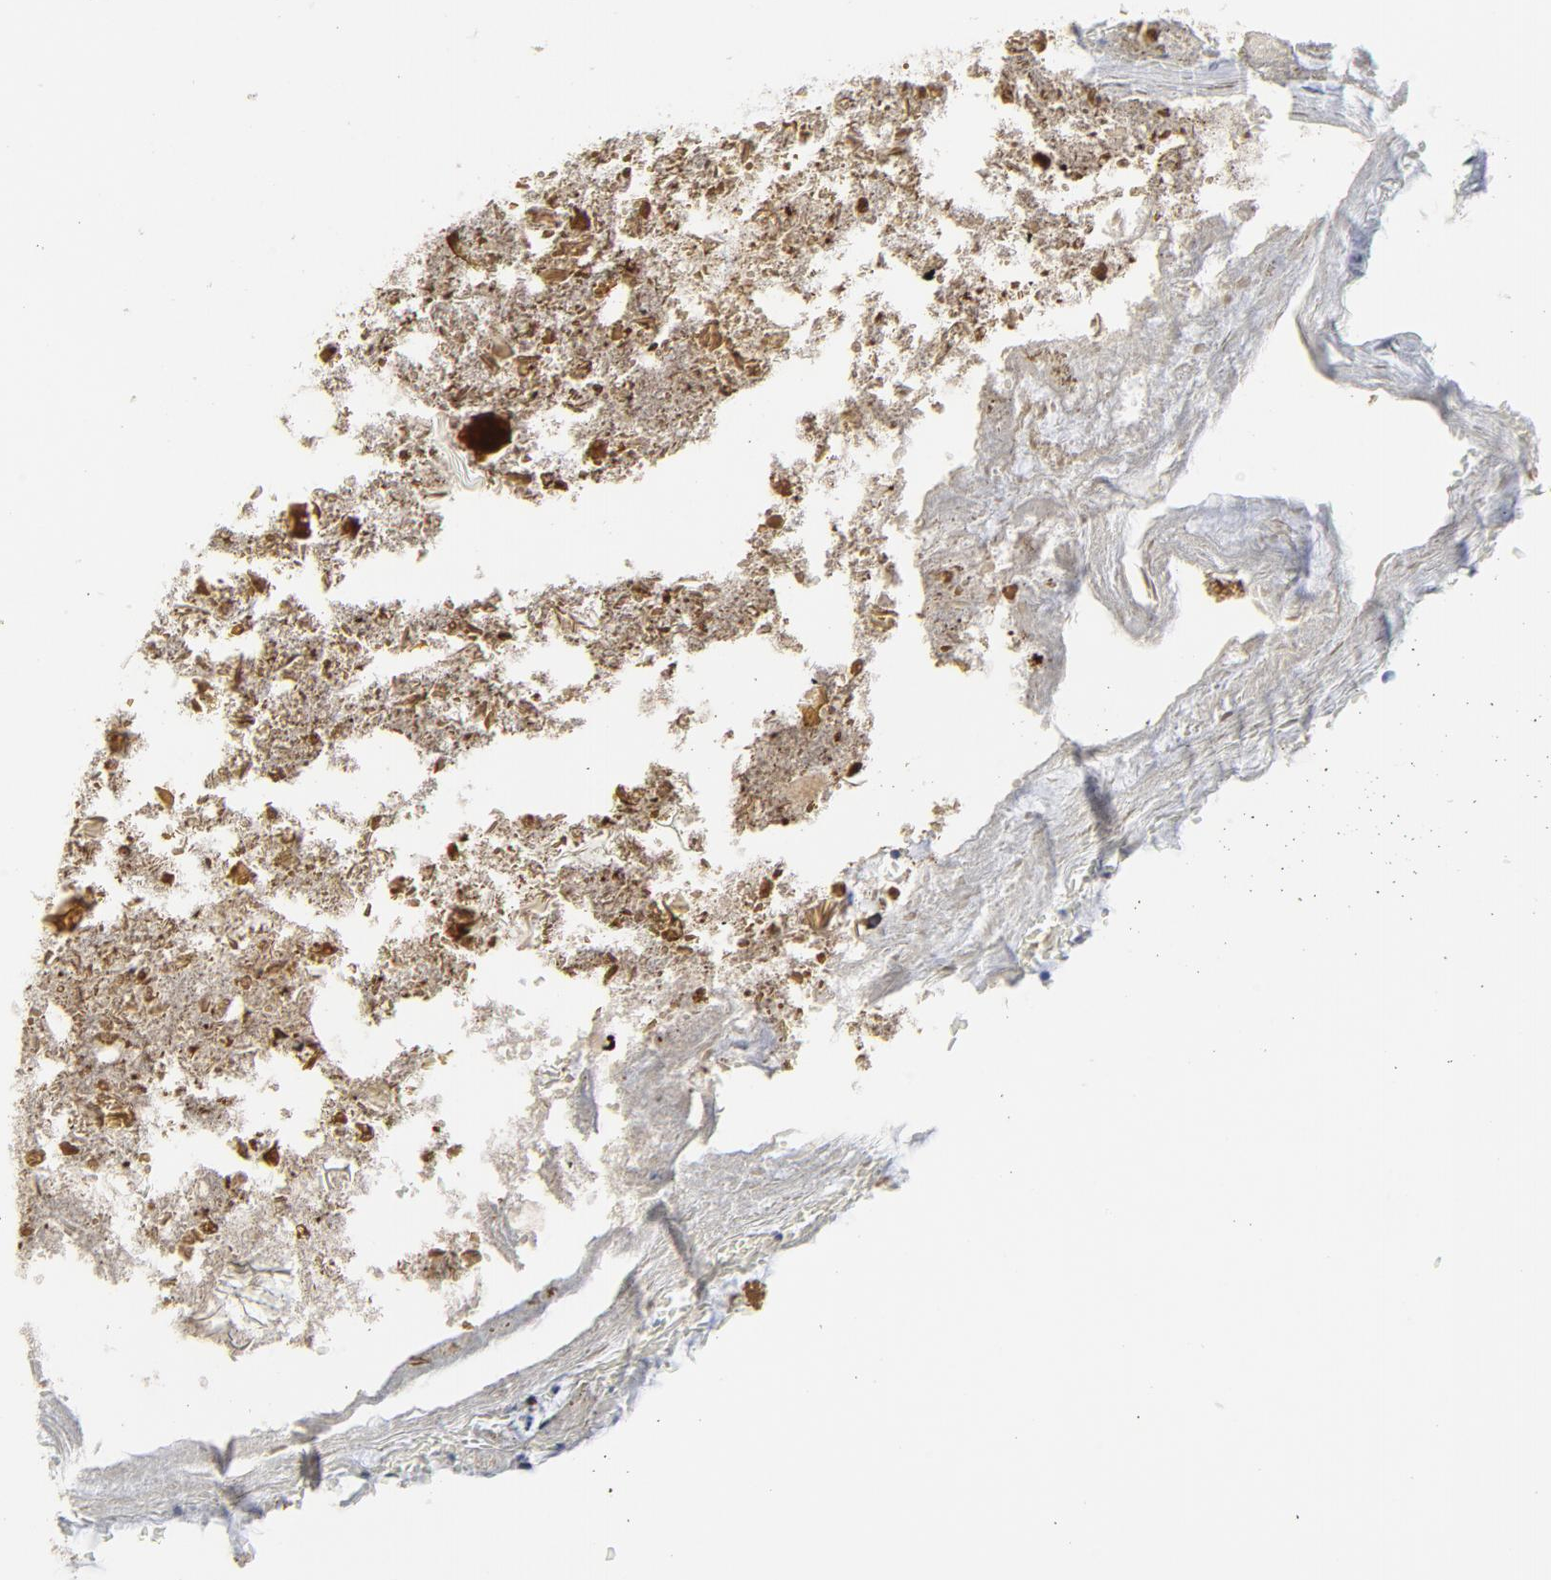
{"staining": {"intensity": "moderate", "quantity": ">75%", "location": "cytoplasmic/membranous"}, "tissue": "appendix", "cell_type": "Glandular cells", "image_type": "normal", "snomed": [{"axis": "morphology", "description": "Normal tissue, NOS"}, {"axis": "topography", "description": "Appendix"}], "caption": "About >75% of glandular cells in benign human appendix reveal moderate cytoplasmic/membranous protein staining as visualized by brown immunohistochemical staining.", "gene": "TUBB1", "patient": {"sex": "female", "age": 10}}